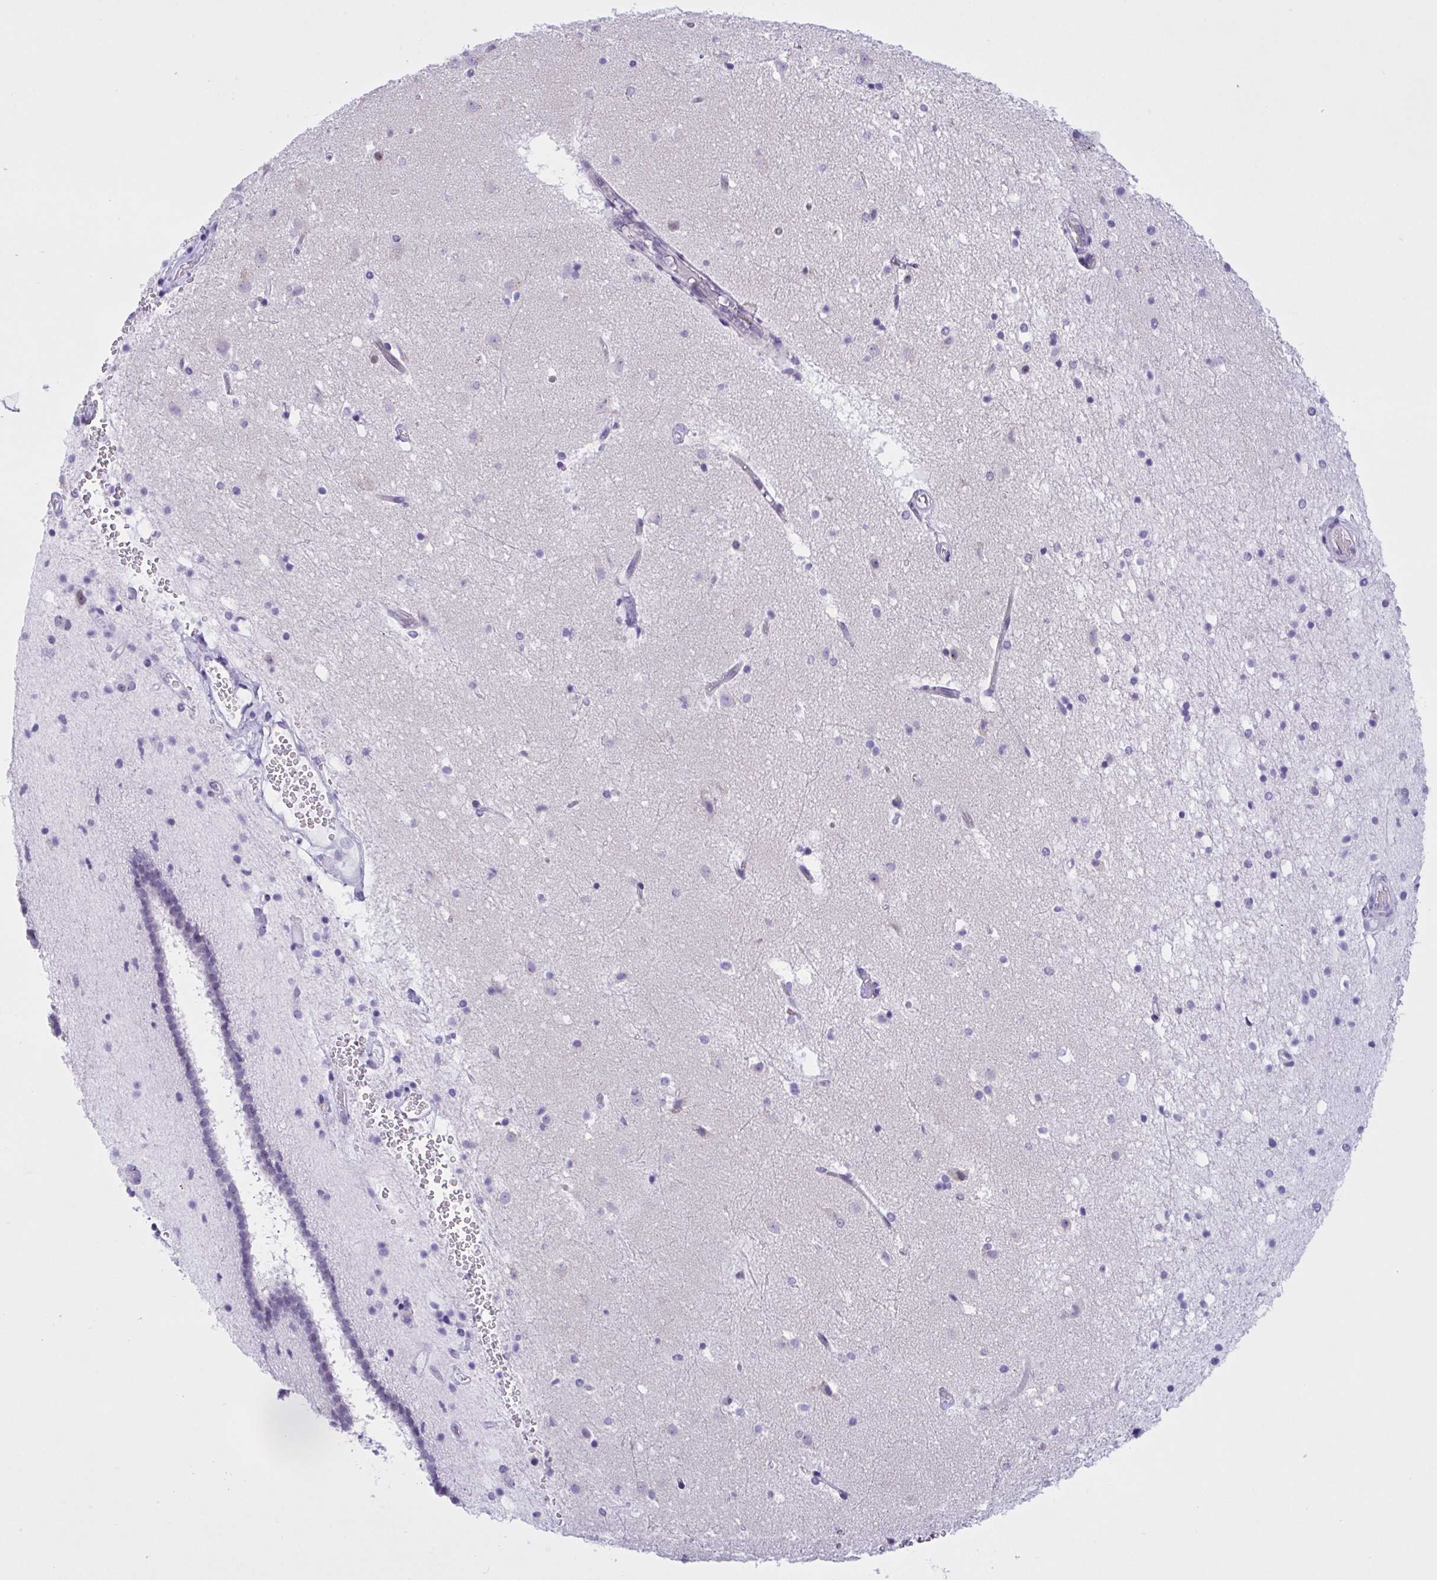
{"staining": {"intensity": "negative", "quantity": "none", "location": "none"}, "tissue": "caudate", "cell_type": "Glial cells", "image_type": "normal", "snomed": [{"axis": "morphology", "description": "Normal tissue, NOS"}, {"axis": "topography", "description": "Lateral ventricle wall"}], "caption": "This is a image of IHC staining of normal caudate, which shows no expression in glial cells.", "gene": "YBX2", "patient": {"sex": "male", "age": 37}}